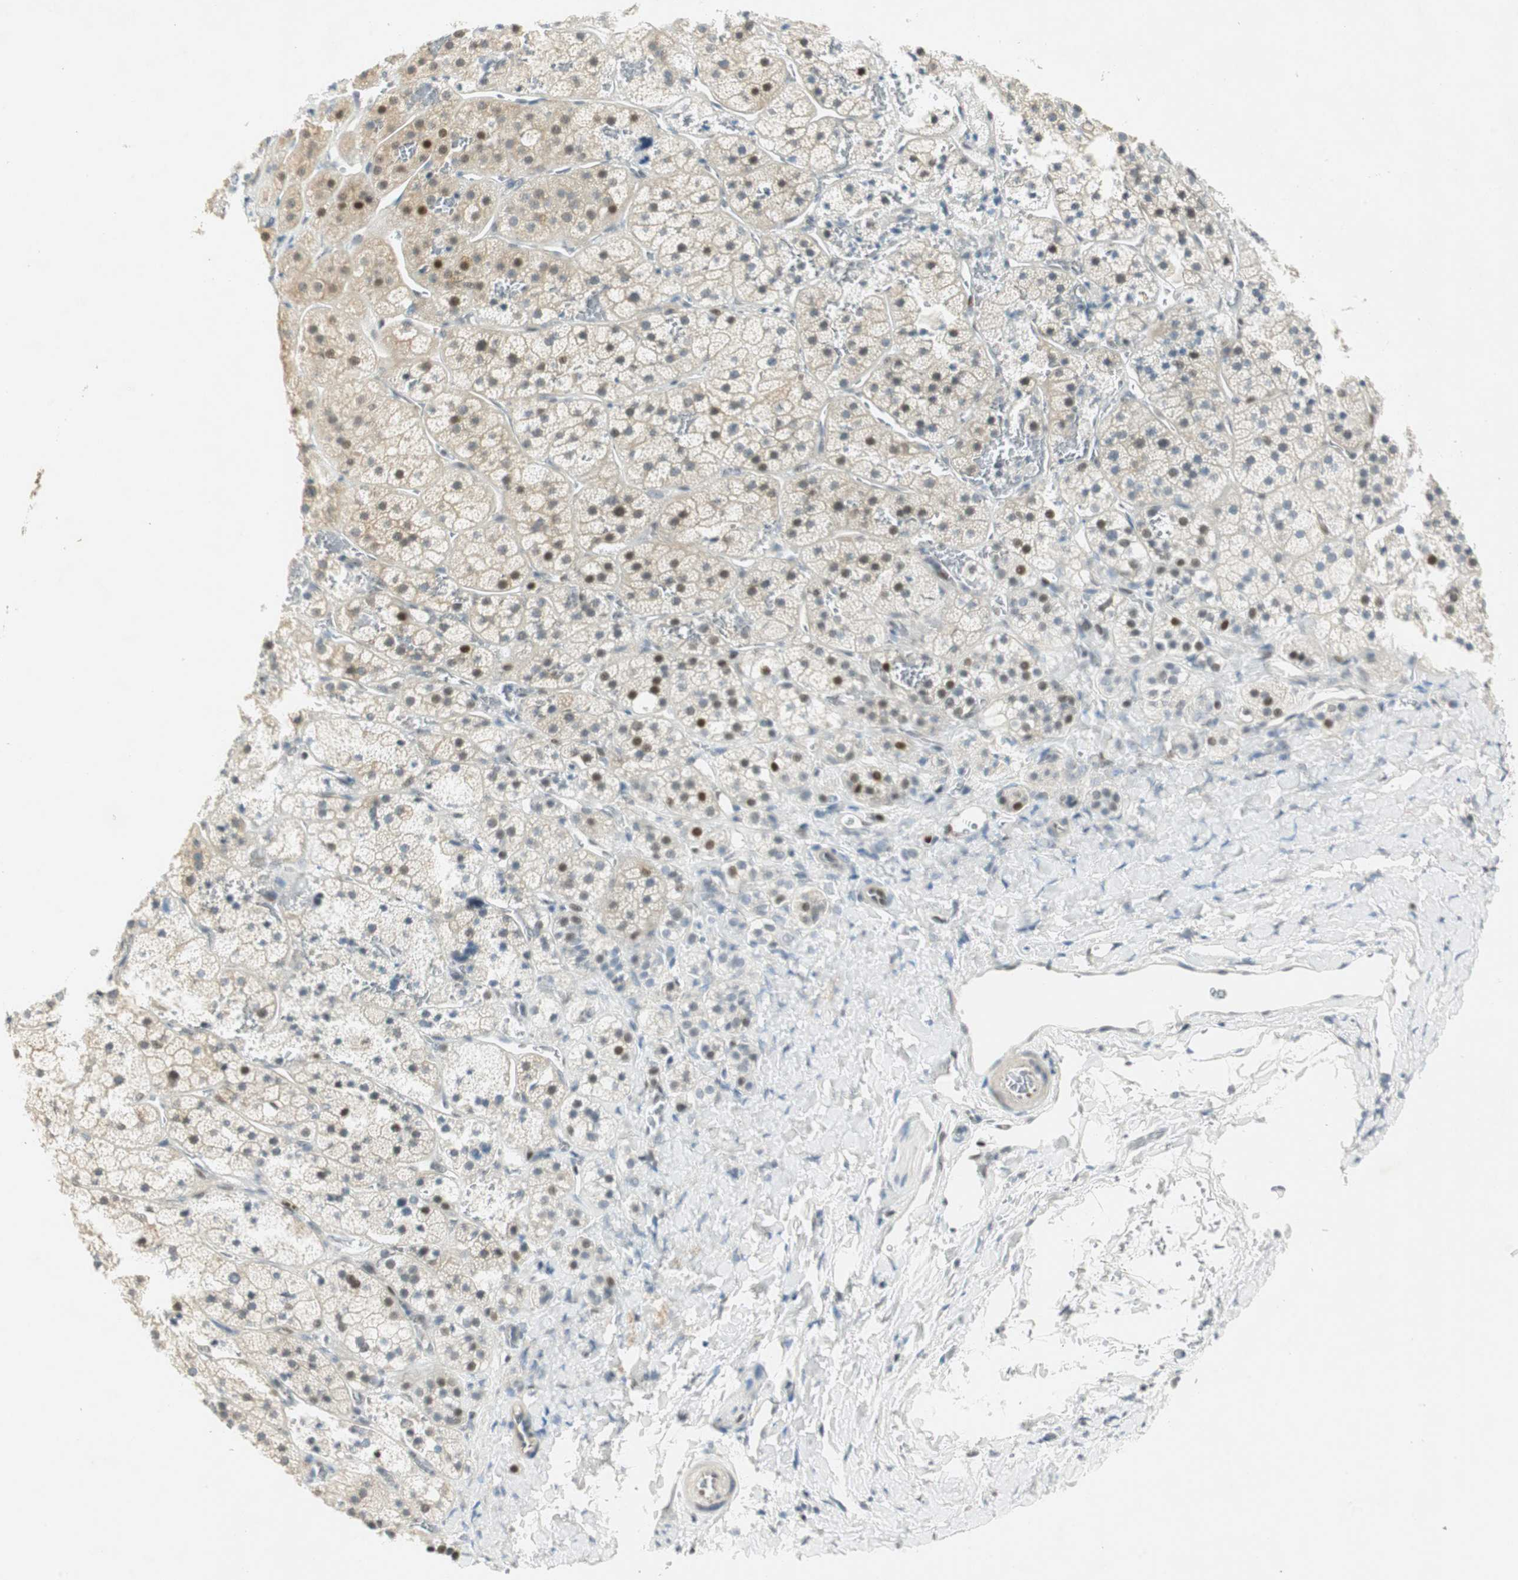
{"staining": {"intensity": "moderate", "quantity": "<25%", "location": "nuclear"}, "tissue": "adrenal gland", "cell_type": "Glandular cells", "image_type": "normal", "snomed": [{"axis": "morphology", "description": "Normal tissue, NOS"}, {"axis": "topography", "description": "Adrenal gland"}], "caption": "High-magnification brightfield microscopy of benign adrenal gland stained with DAB (brown) and counterstained with hematoxylin (blue). glandular cells exhibit moderate nuclear staining is present in about<25% of cells. The staining was performed using DAB (3,3'-diaminobenzidine), with brown indicating positive protein expression. Nuclei are stained blue with hematoxylin.", "gene": "MSX2", "patient": {"sex": "female", "age": 44}}